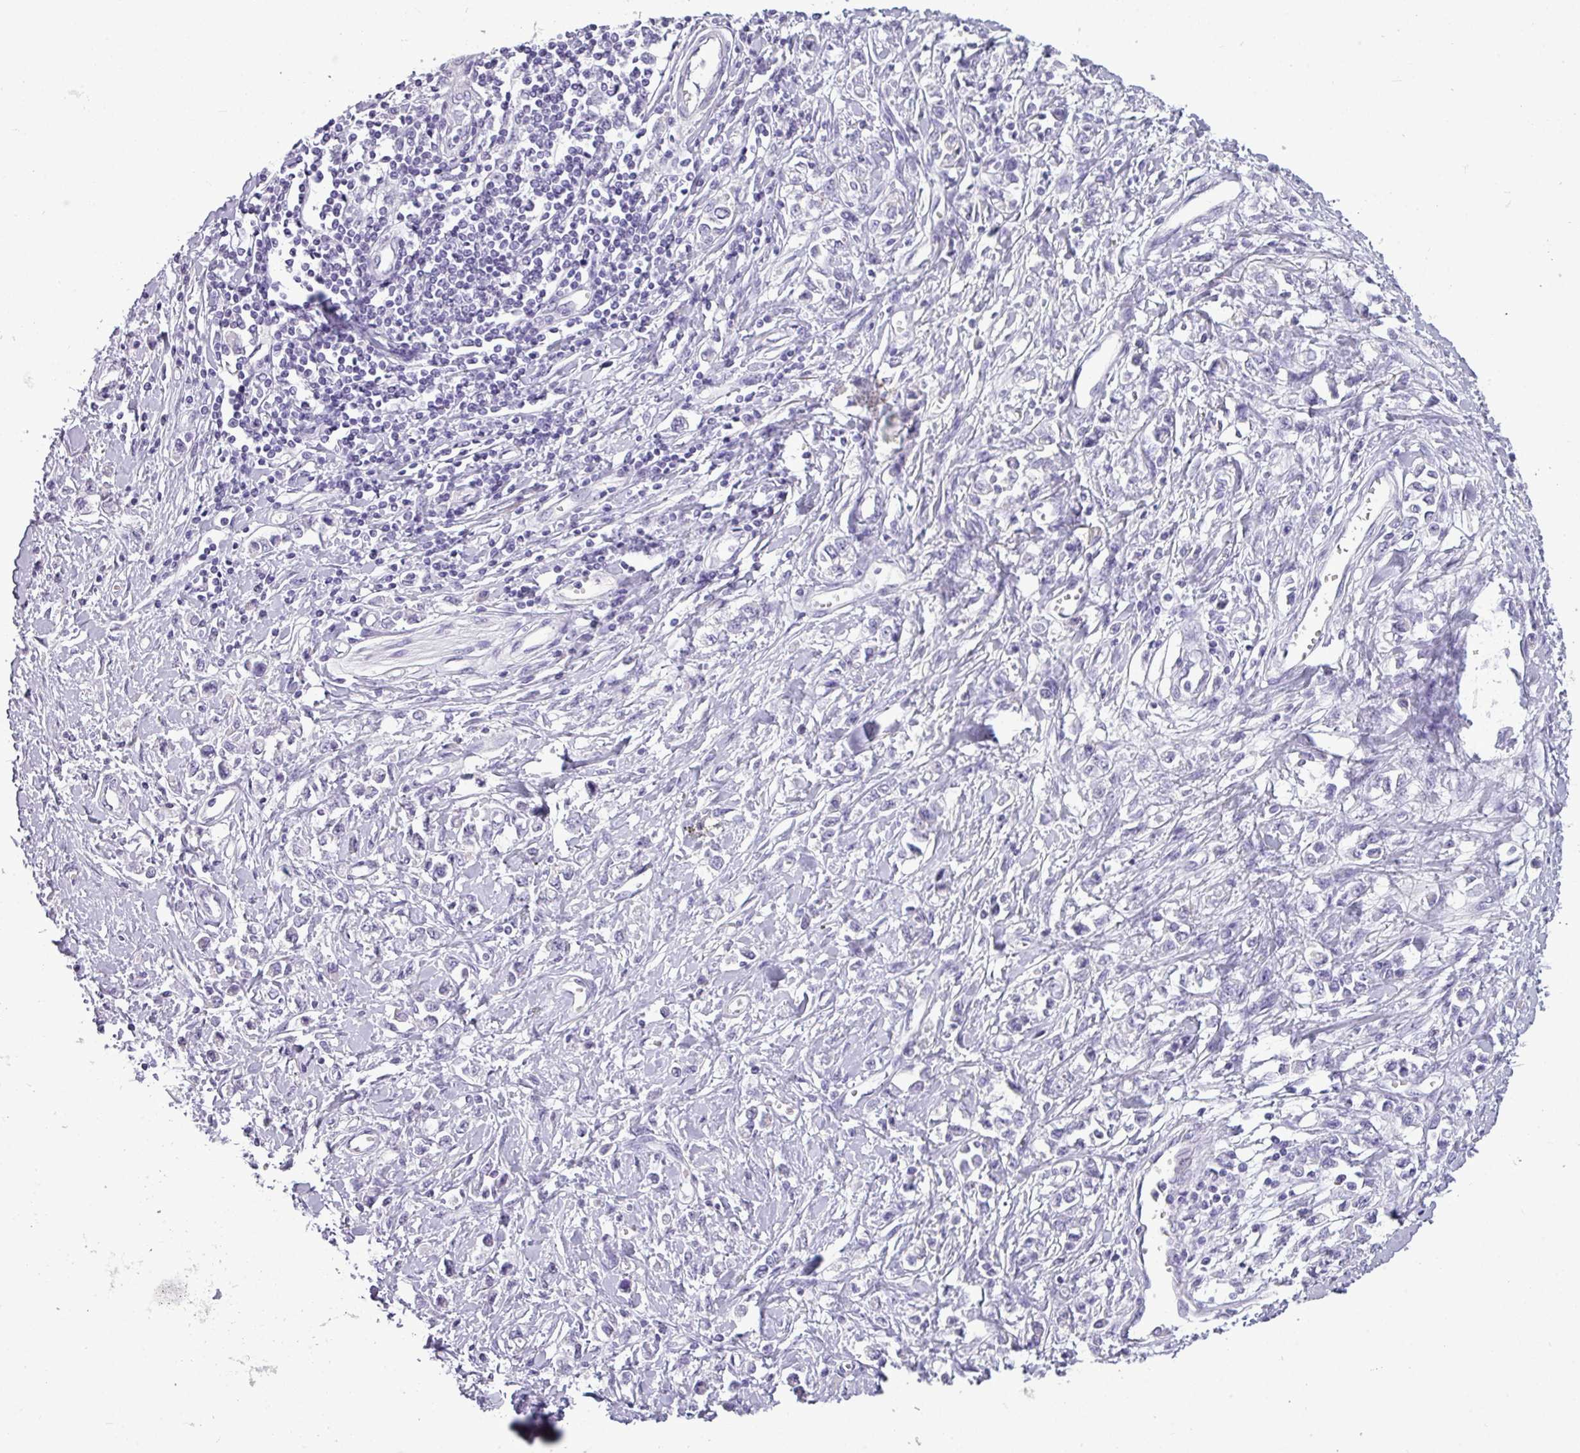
{"staining": {"intensity": "negative", "quantity": "none", "location": "none"}, "tissue": "stomach cancer", "cell_type": "Tumor cells", "image_type": "cancer", "snomed": [{"axis": "morphology", "description": "Adenocarcinoma, NOS"}, {"axis": "topography", "description": "Stomach"}], "caption": "The photomicrograph reveals no staining of tumor cells in adenocarcinoma (stomach).", "gene": "TMEM91", "patient": {"sex": "female", "age": 76}}